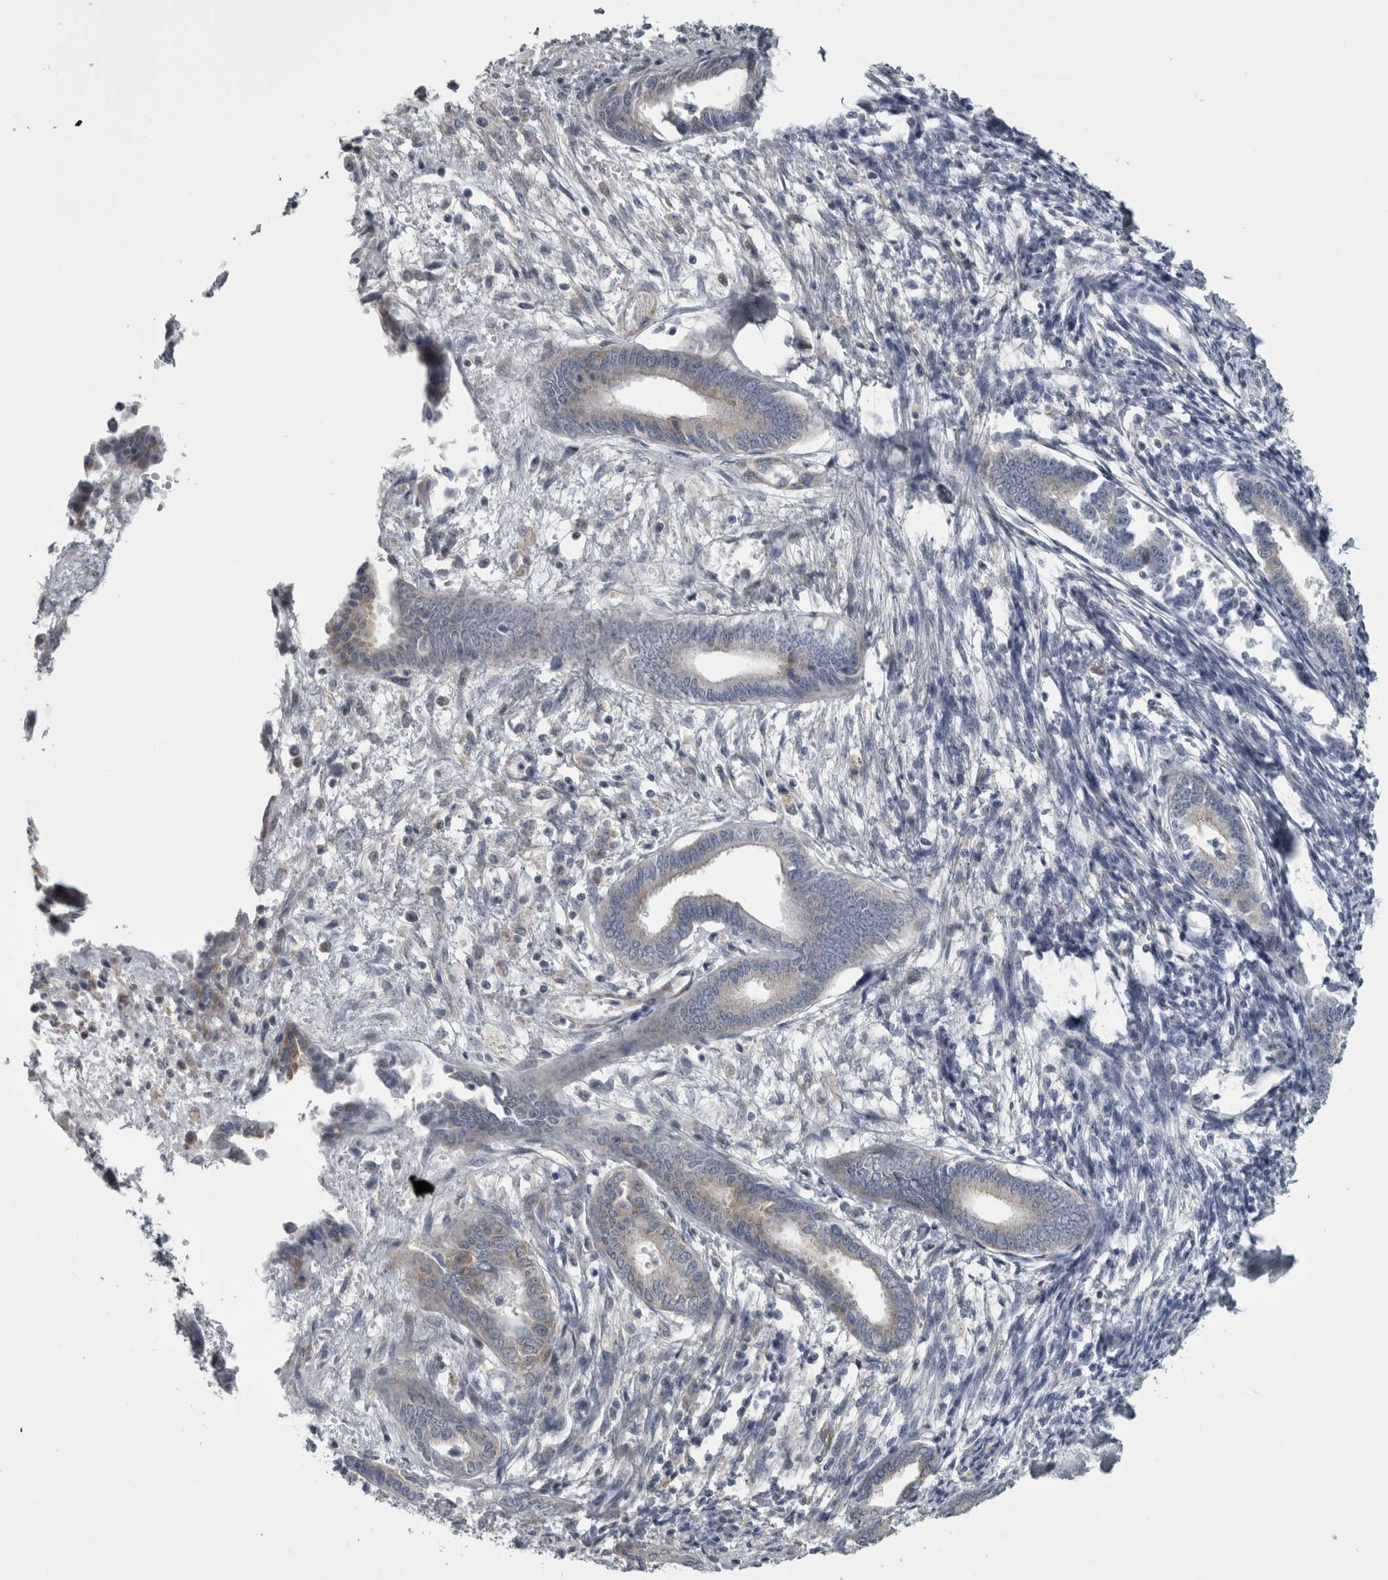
{"staining": {"intensity": "negative", "quantity": "none", "location": "none"}, "tissue": "endometrium", "cell_type": "Cells in endometrial stroma", "image_type": "normal", "snomed": [{"axis": "morphology", "description": "Normal tissue, NOS"}, {"axis": "topography", "description": "Endometrium"}], "caption": "Protein analysis of normal endometrium demonstrates no significant positivity in cells in endometrial stroma. (DAB immunohistochemistry with hematoxylin counter stain).", "gene": "PRRC2C", "patient": {"sex": "female", "age": 56}}